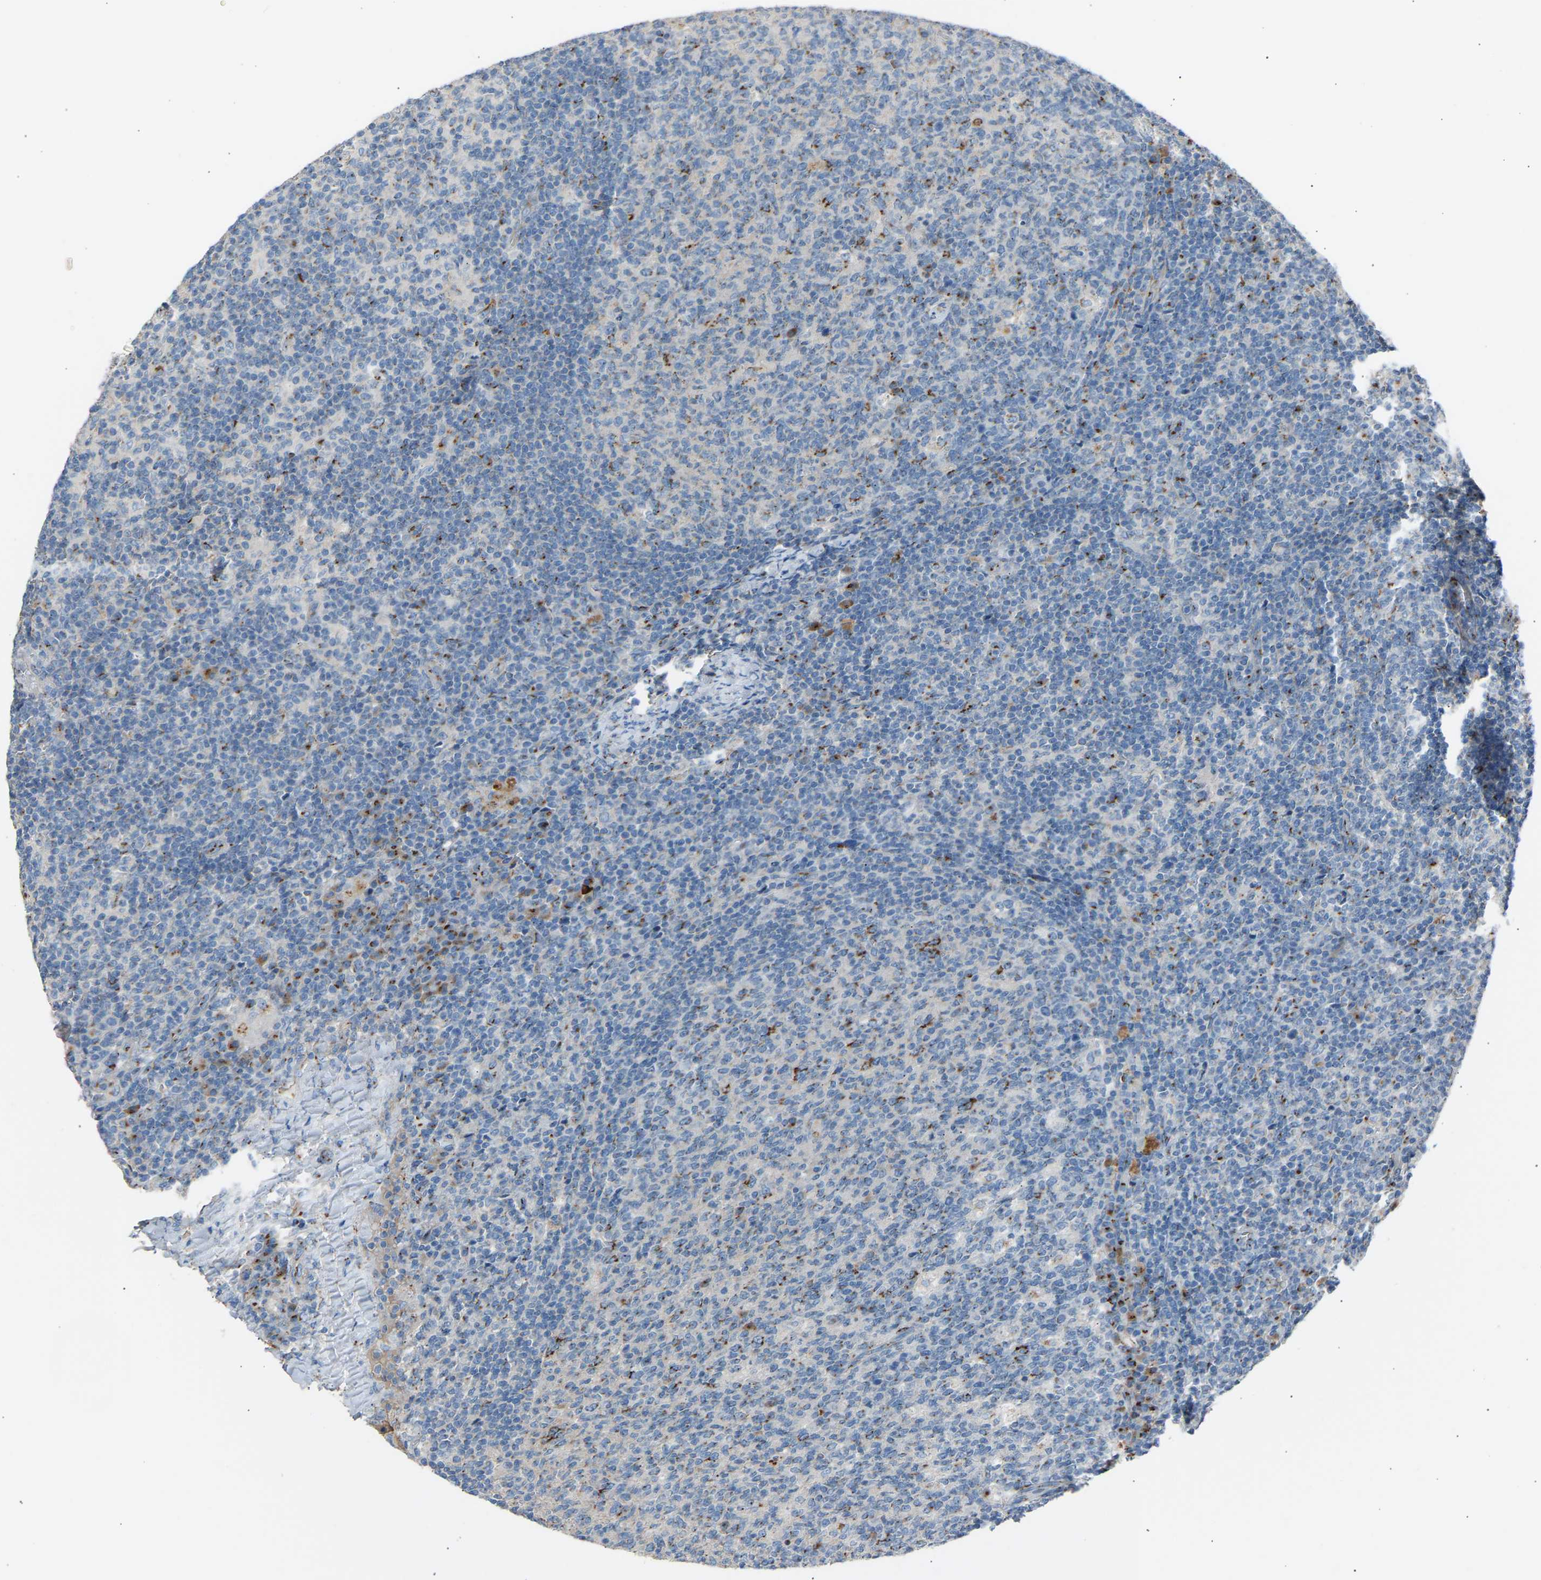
{"staining": {"intensity": "strong", "quantity": "<25%", "location": "cytoplasmic/membranous"}, "tissue": "lymph node", "cell_type": "Germinal center cells", "image_type": "normal", "snomed": [{"axis": "morphology", "description": "Normal tissue, NOS"}, {"axis": "morphology", "description": "Inflammation, NOS"}, {"axis": "topography", "description": "Lymph node"}], "caption": "A brown stain labels strong cytoplasmic/membranous positivity of a protein in germinal center cells of normal human lymph node.", "gene": "CYREN", "patient": {"sex": "male", "age": 55}}